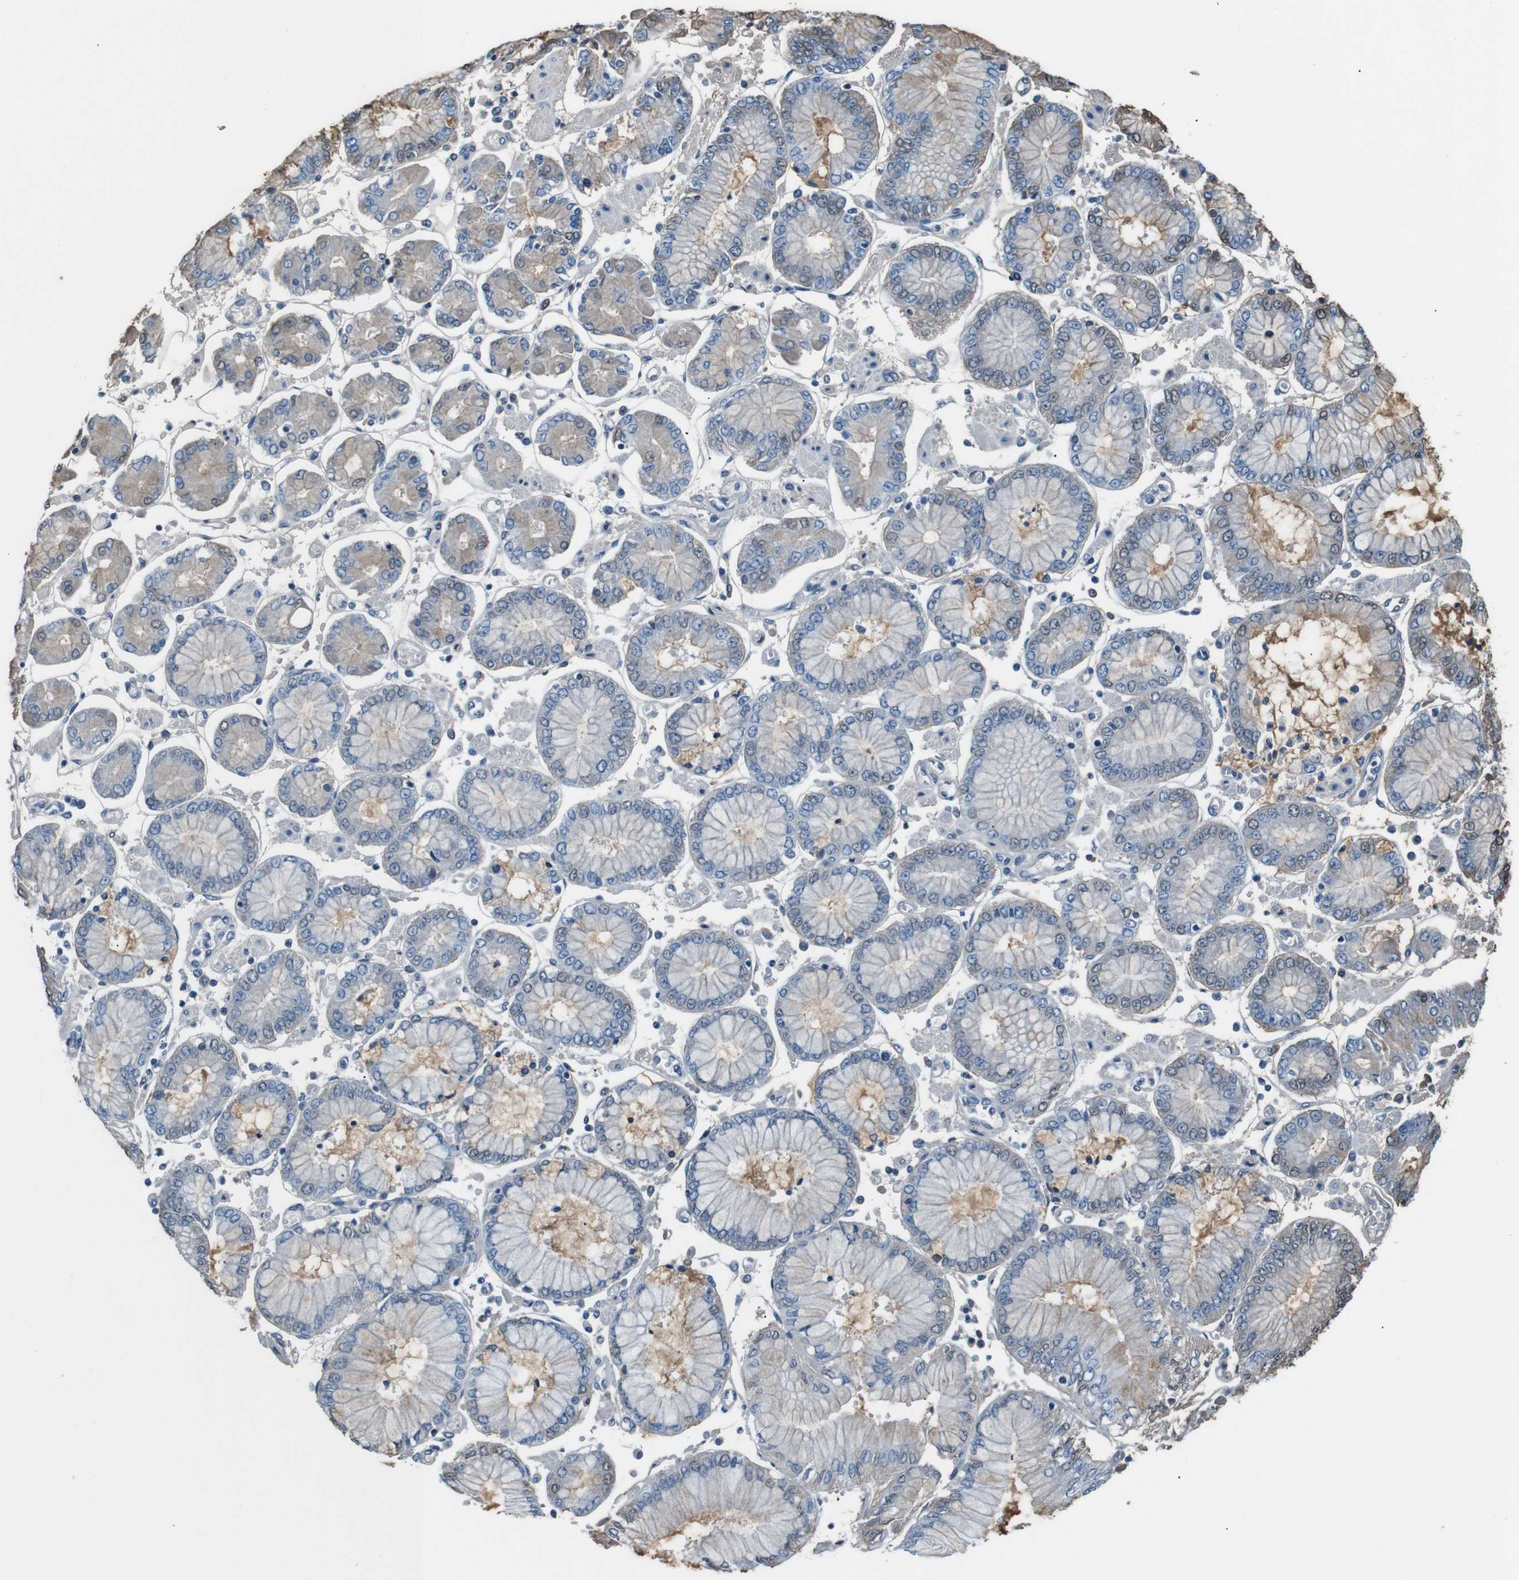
{"staining": {"intensity": "weak", "quantity": "<25%", "location": "nuclear"}, "tissue": "stomach cancer", "cell_type": "Tumor cells", "image_type": "cancer", "snomed": [{"axis": "morphology", "description": "Adenocarcinoma, NOS"}, {"axis": "topography", "description": "Stomach"}], "caption": "This is an immunohistochemistry image of stomach cancer (adenocarcinoma). There is no positivity in tumor cells.", "gene": "LEP", "patient": {"sex": "male", "age": 76}}